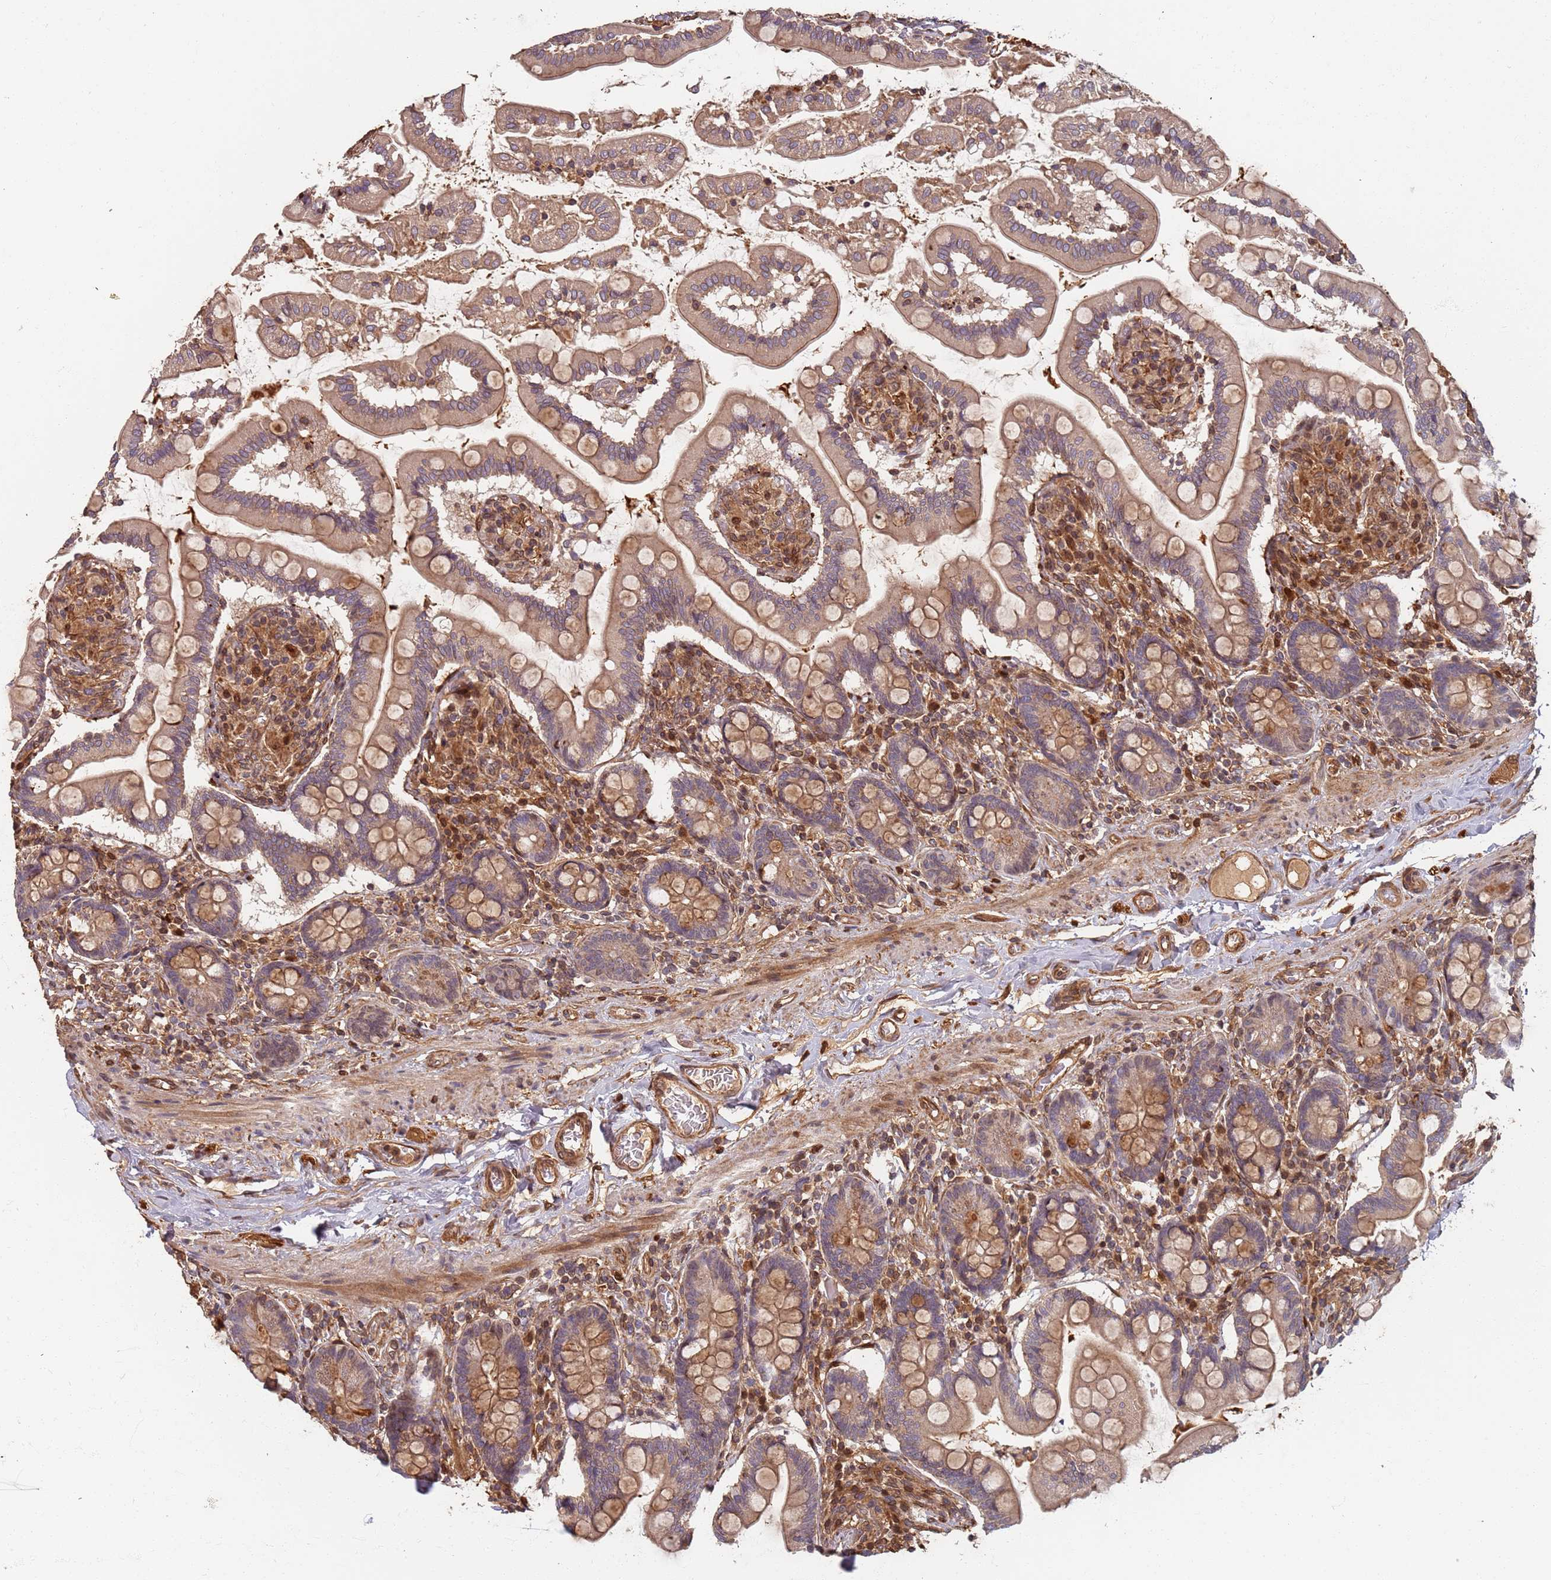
{"staining": {"intensity": "weak", "quantity": ">75%", "location": "cytoplasmic/membranous"}, "tissue": "small intestine", "cell_type": "Glandular cells", "image_type": "normal", "snomed": [{"axis": "morphology", "description": "Normal tissue, NOS"}, {"axis": "topography", "description": "Small intestine"}], "caption": "Brown immunohistochemical staining in unremarkable human small intestine displays weak cytoplasmic/membranous positivity in approximately >75% of glandular cells. (DAB (3,3'-diaminobenzidine) IHC with brightfield microscopy, high magnification).", "gene": "SDCCAG8", "patient": {"sex": "female", "age": 64}}